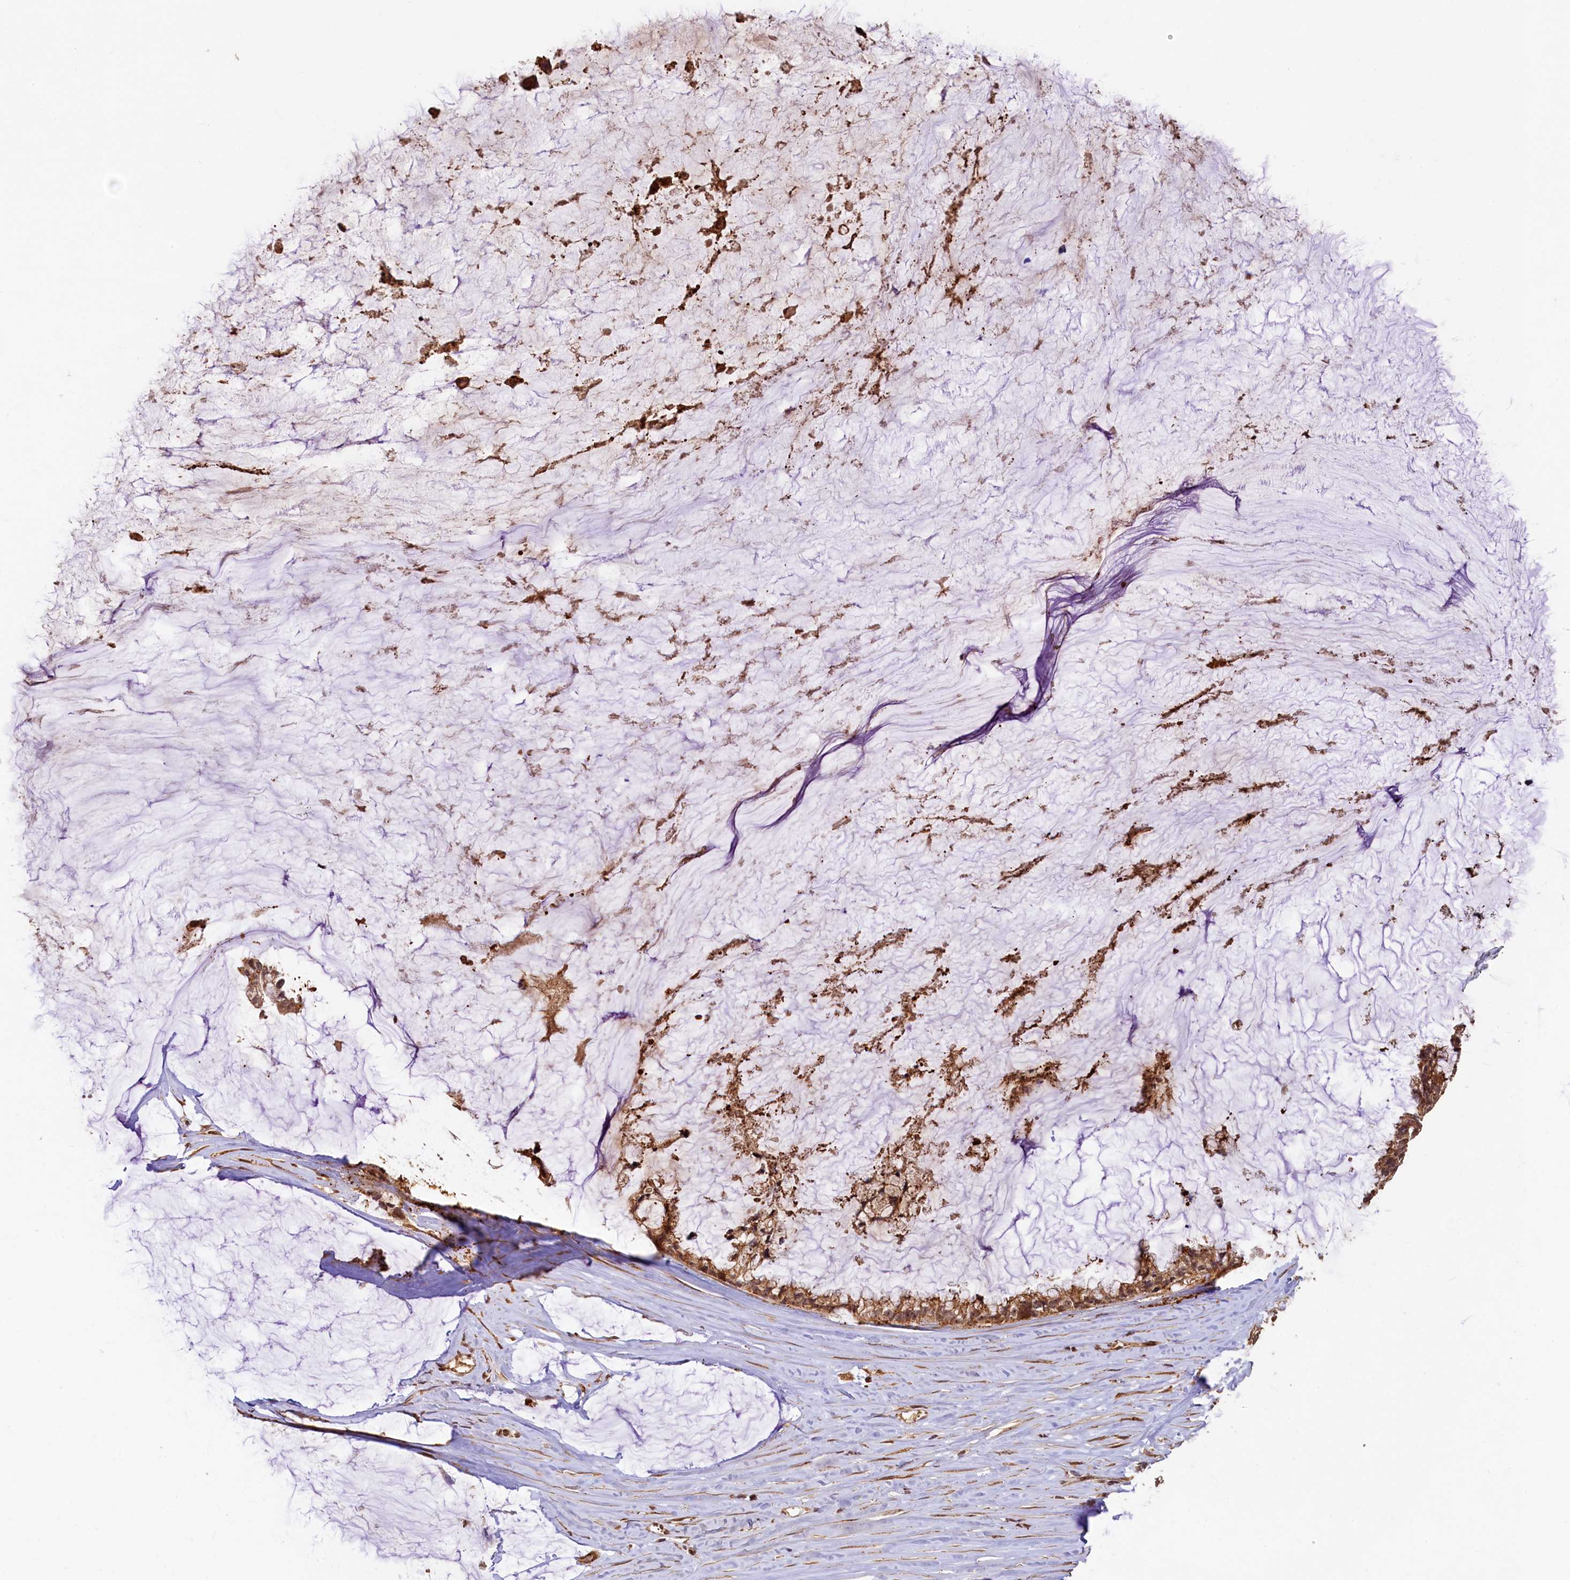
{"staining": {"intensity": "moderate", "quantity": ">75%", "location": "cytoplasmic/membranous,nuclear"}, "tissue": "ovarian cancer", "cell_type": "Tumor cells", "image_type": "cancer", "snomed": [{"axis": "morphology", "description": "Cystadenocarcinoma, mucinous, NOS"}, {"axis": "topography", "description": "Ovary"}], "caption": "IHC micrograph of neoplastic tissue: ovarian cancer stained using immunohistochemistry (IHC) shows medium levels of moderate protein expression localized specifically in the cytoplasmic/membranous and nuclear of tumor cells, appearing as a cytoplasmic/membranous and nuclear brown color.", "gene": "SHPRH", "patient": {"sex": "female", "age": 39}}